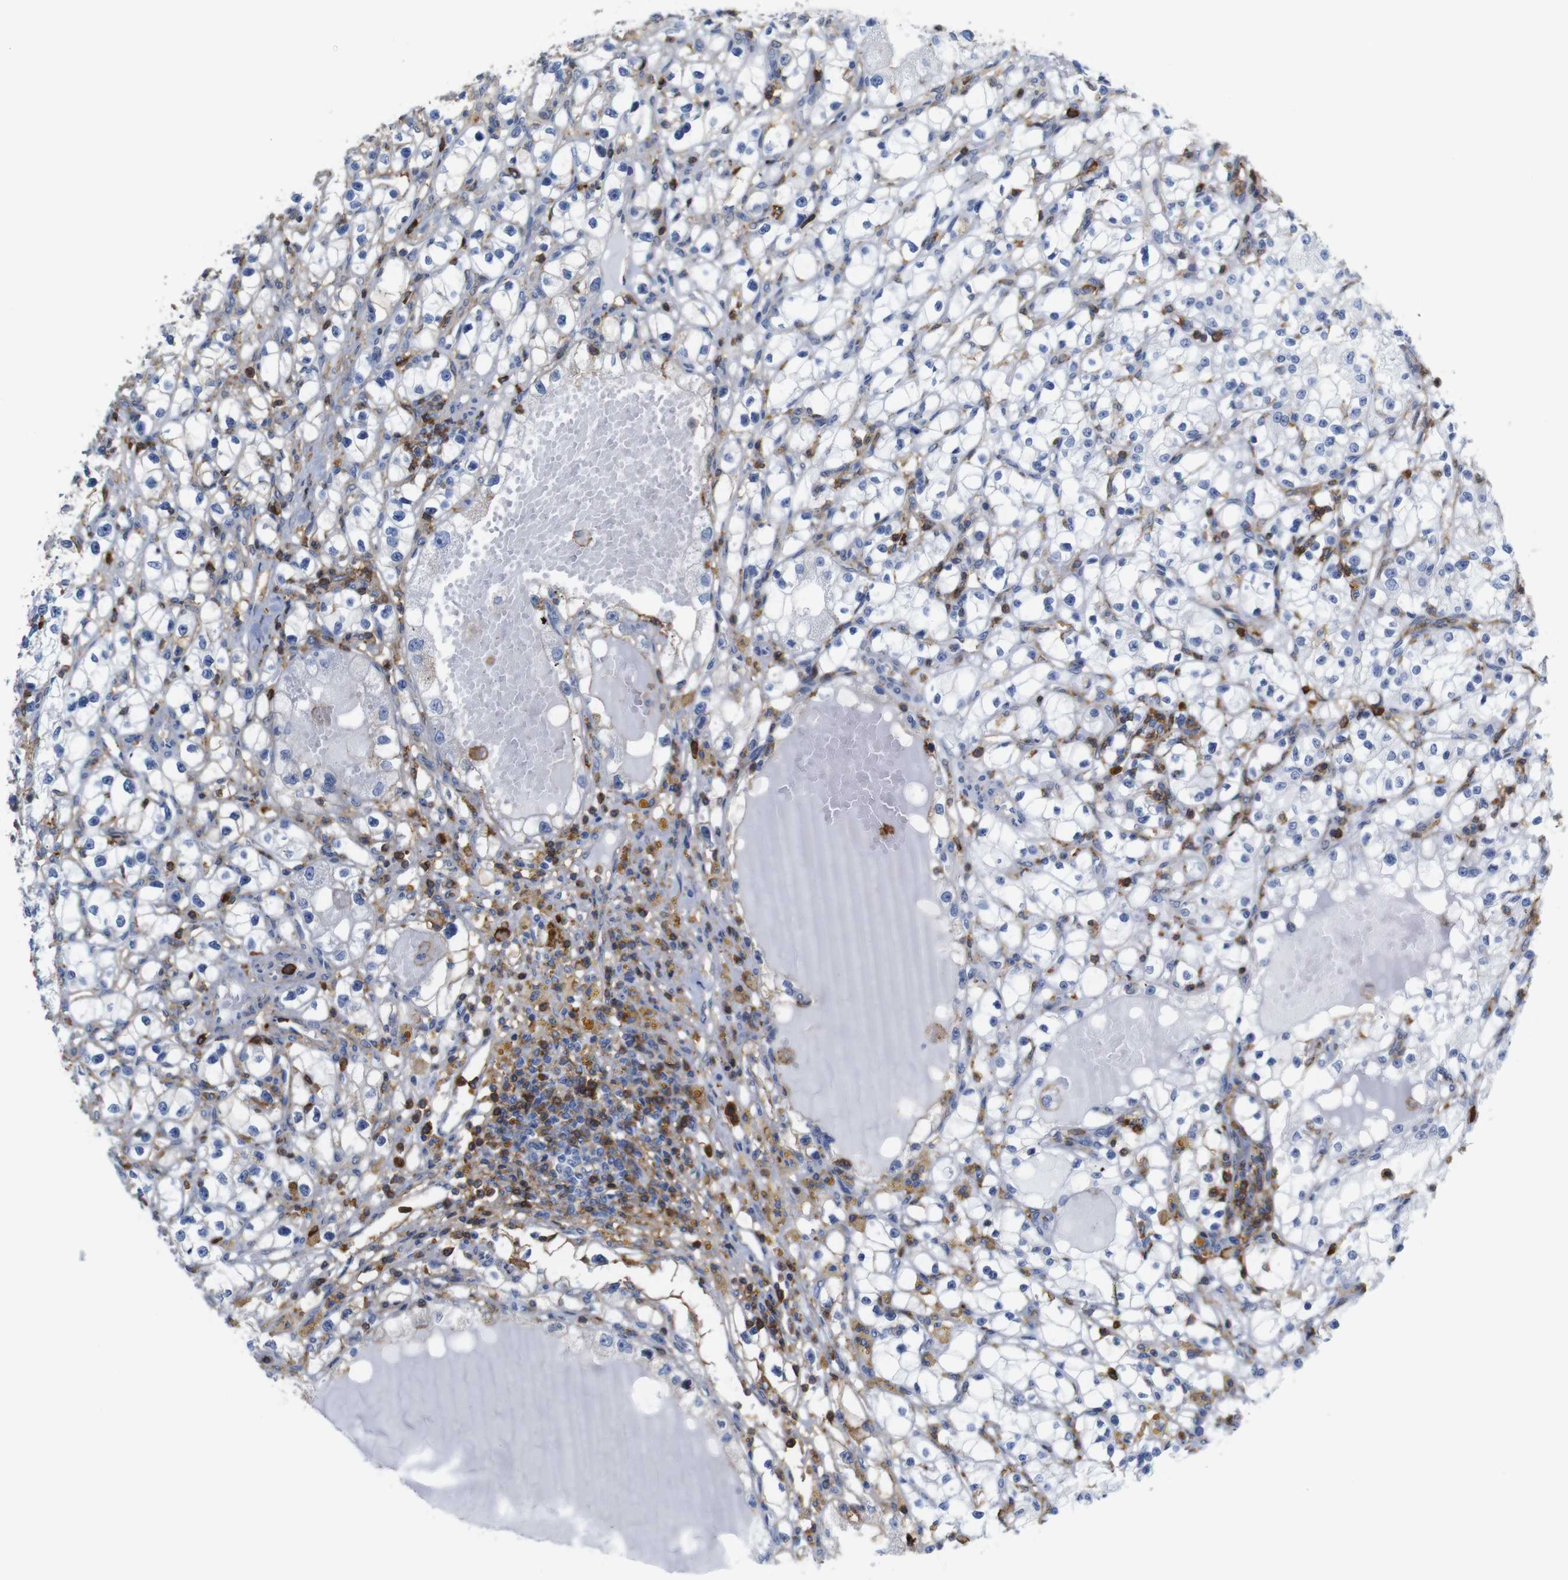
{"staining": {"intensity": "negative", "quantity": "none", "location": "none"}, "tissue": "renal cancer", "cell_type": "Tumor cells", "image_type": "cancer", "snomed": [{"axis": "morphology", "description": "Adenocarcinoma, NOS"}, {"axis": "topography", "description": "Kidney"}], "caption": "A micrograph of human renal cancer is negative for staining in tumor cells.", "gene": "ANXA1", "patient": {"sex": "male", "age": 56}}